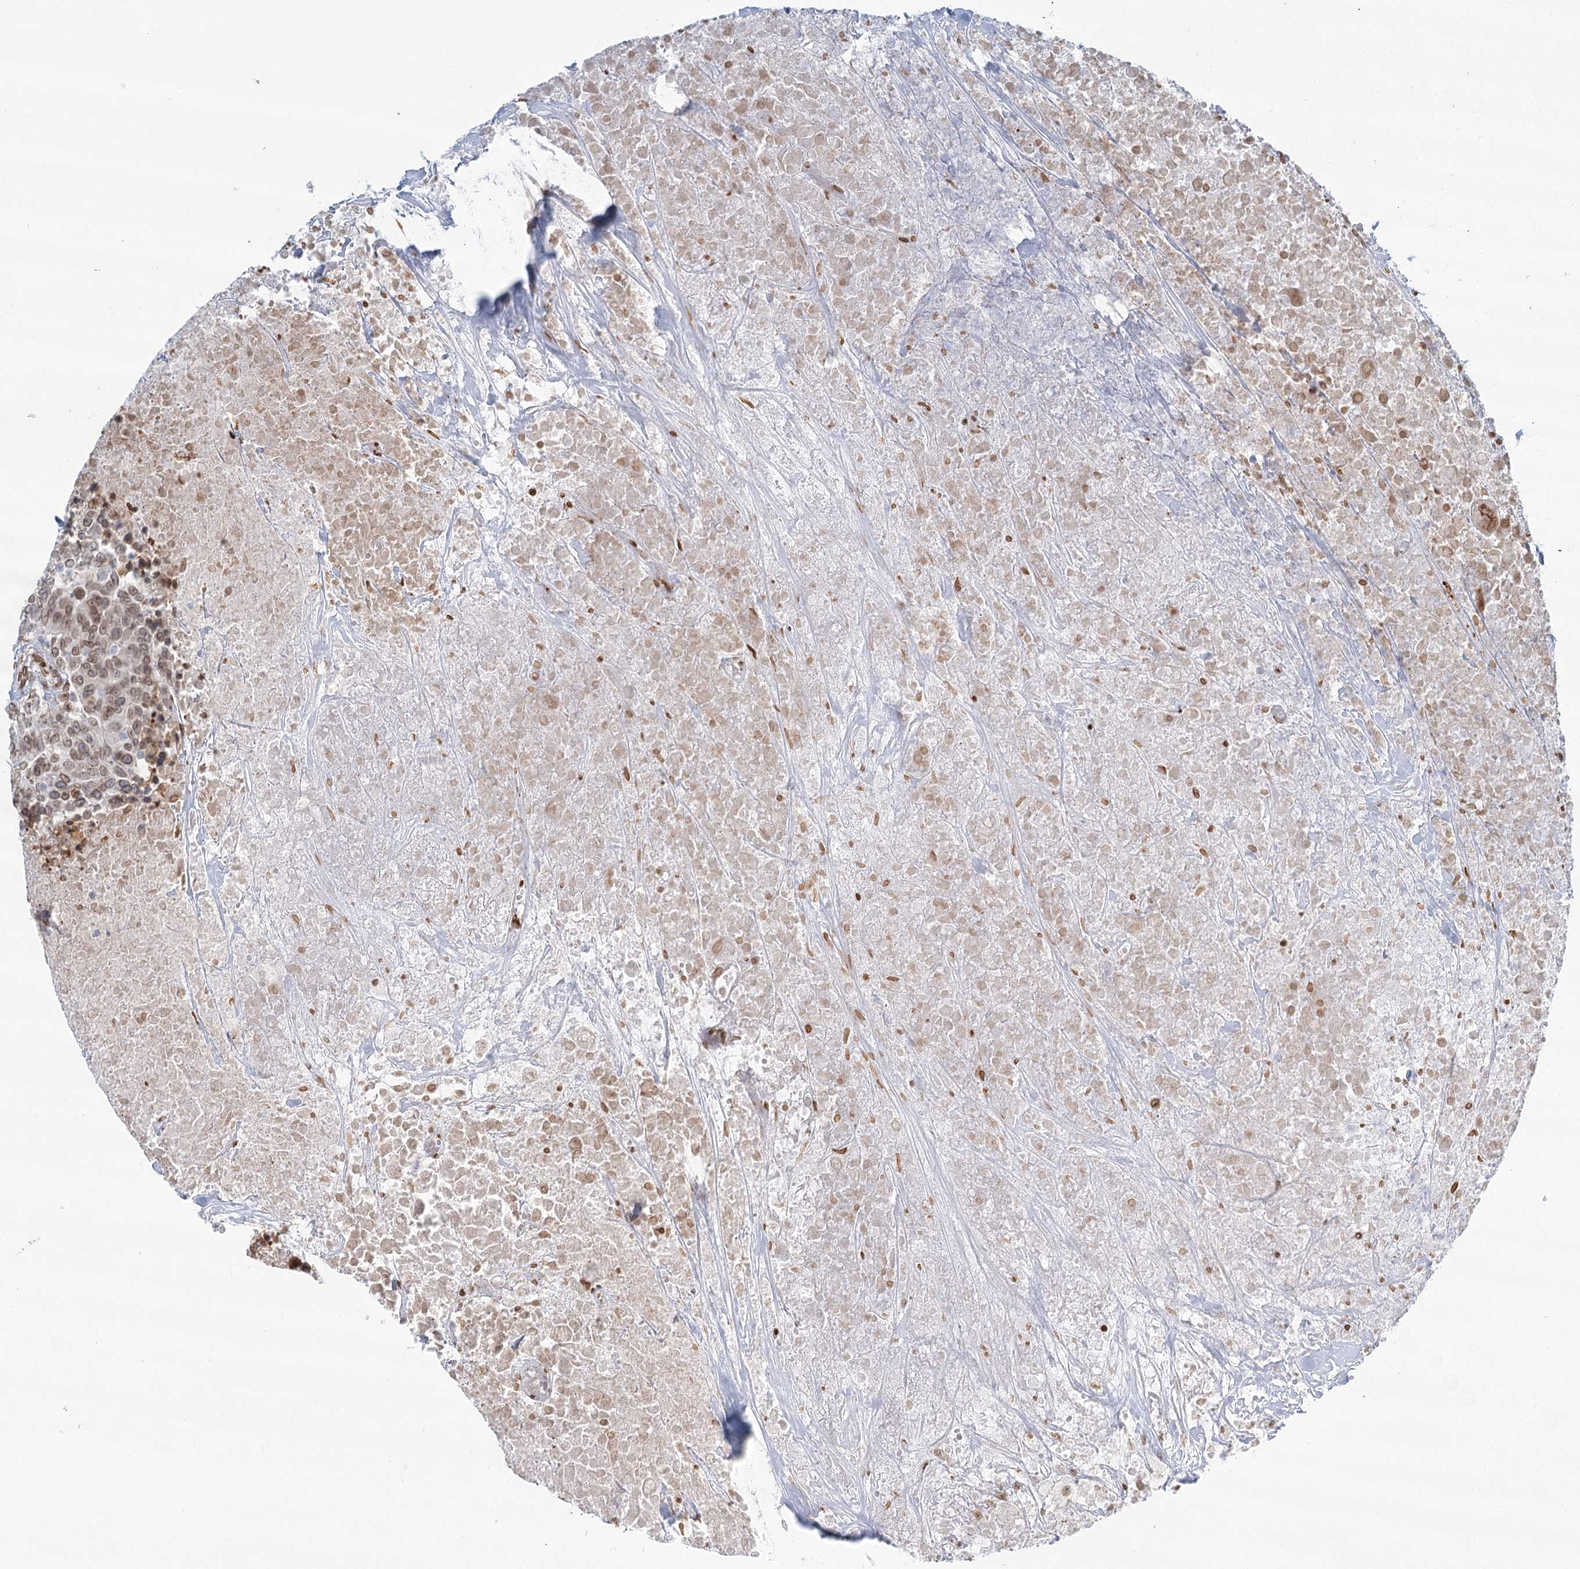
{"staining": {"intensity": "moderate", "quantity": ">75%", "location": "cytoplasmic/membranous,nuclear"}, "tissue": "breast cancer", "cell_type": "Tumor cells", "image_type": "cancer", "snomed": [{"axis": "morphology", "description": "Duct carcinoma"}, {"axis": "topography", "description": "Breast"}], "caption": "The image reveals a brown stain indicating the presence of a protein in the cytoplasmic/membranous and nuclear of tumor cells in breast cancer.", "gene": "VWA5A", "patient": {"sex": "female", "age": 37}}